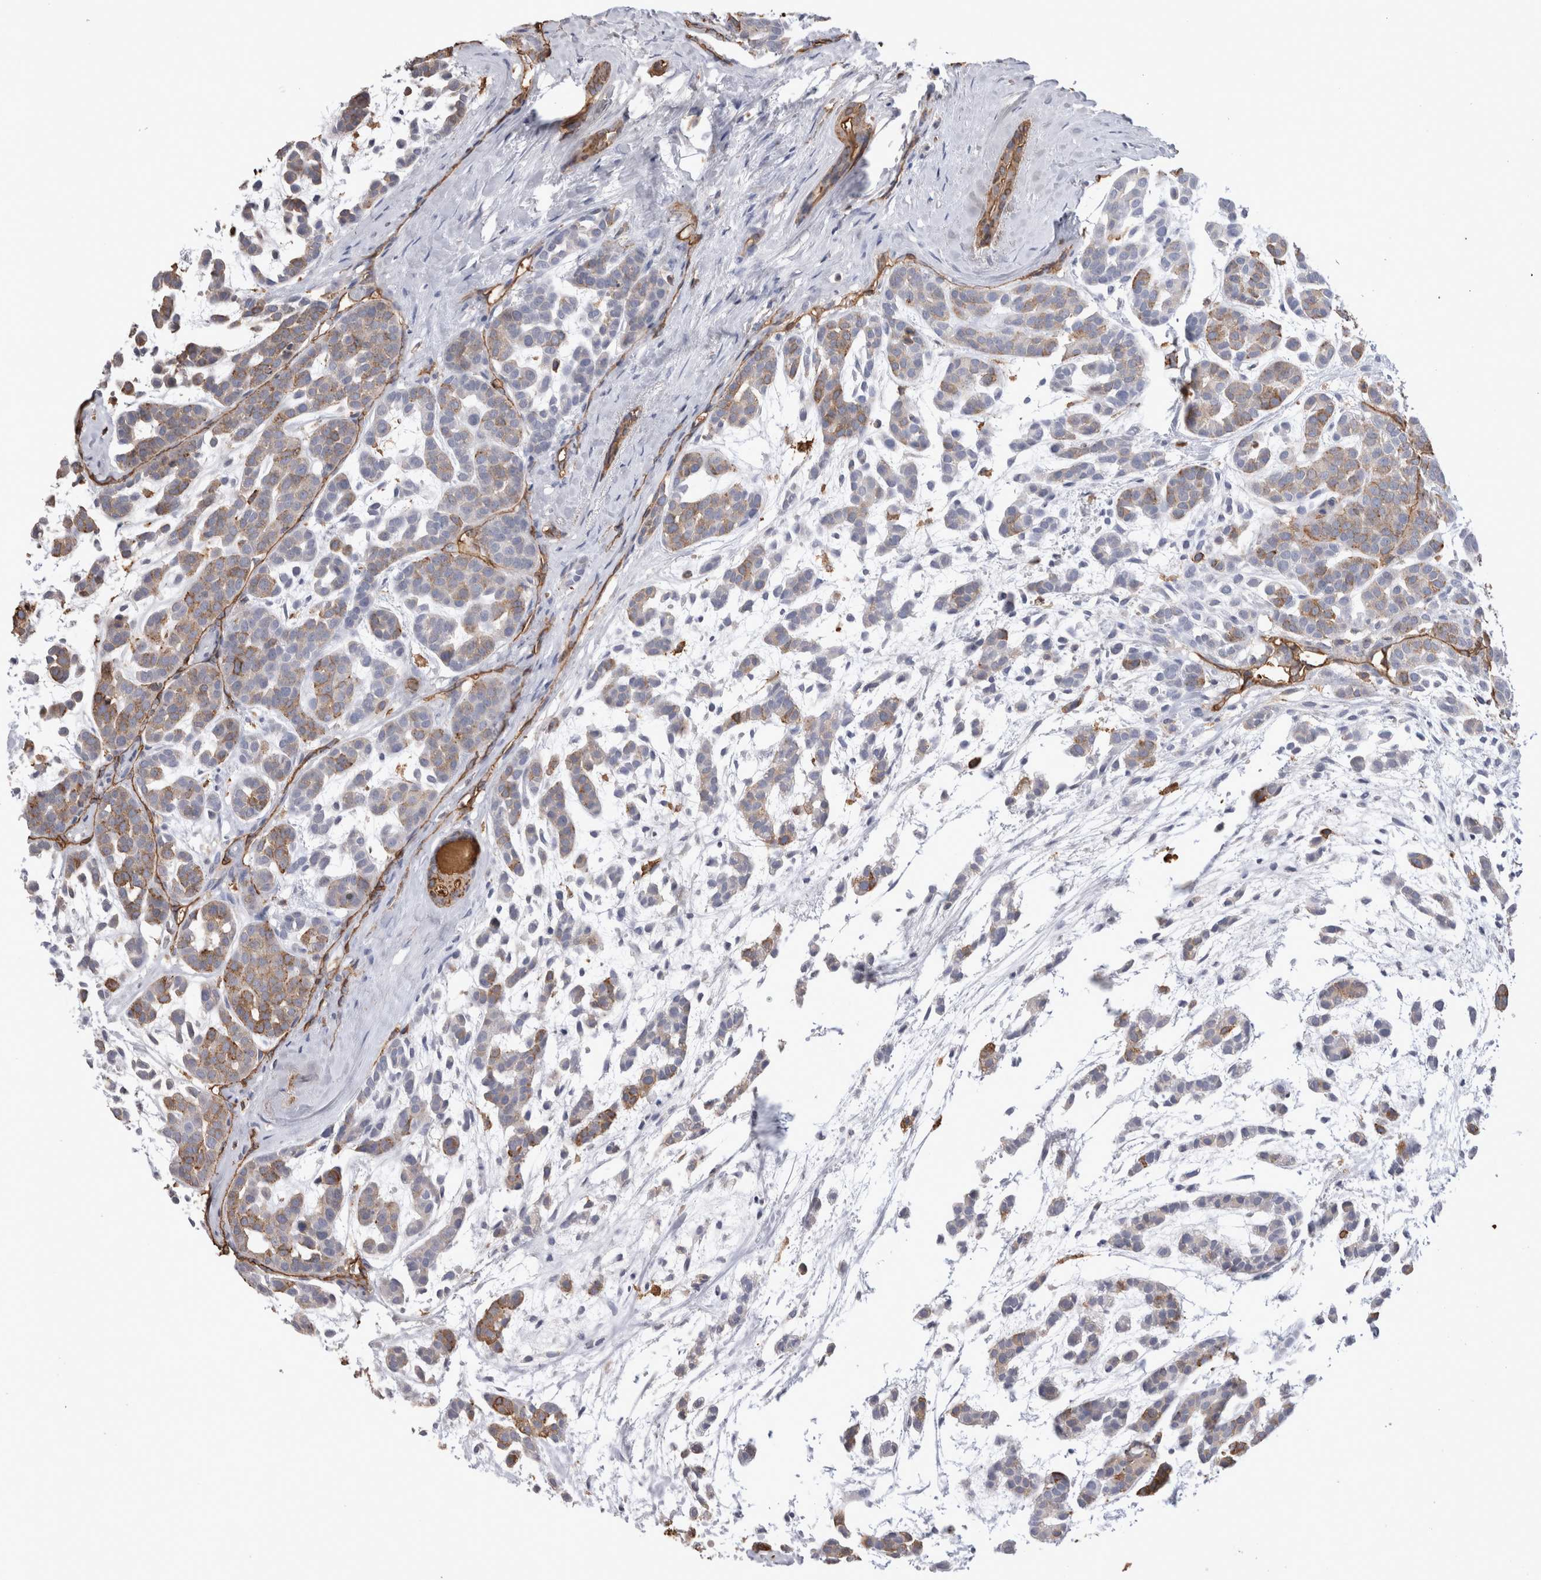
{"staining": {"intensity": "weak", "quantity": "25%-75%", "location": "cytoplasmic/membranous"}, "tissue": "head and neck cancer", "cell_type": "Tumor cells", "image_type": "cancer", "snomed": [{"axis": "morphology", "description": "Adenocarcinoma, NOS"}, {"axis": "morphology", "description": "Adenoma, NOS"}, {"axis": "topography", "description": "Head-Neck"}], "caption": "A brown stain labels weak cytoplasmic/membranous positivity of a protein in human head and neck cancer tumor cells.", "gene": "IL17RC", "patient": {"sex": "female", "age": 55}}